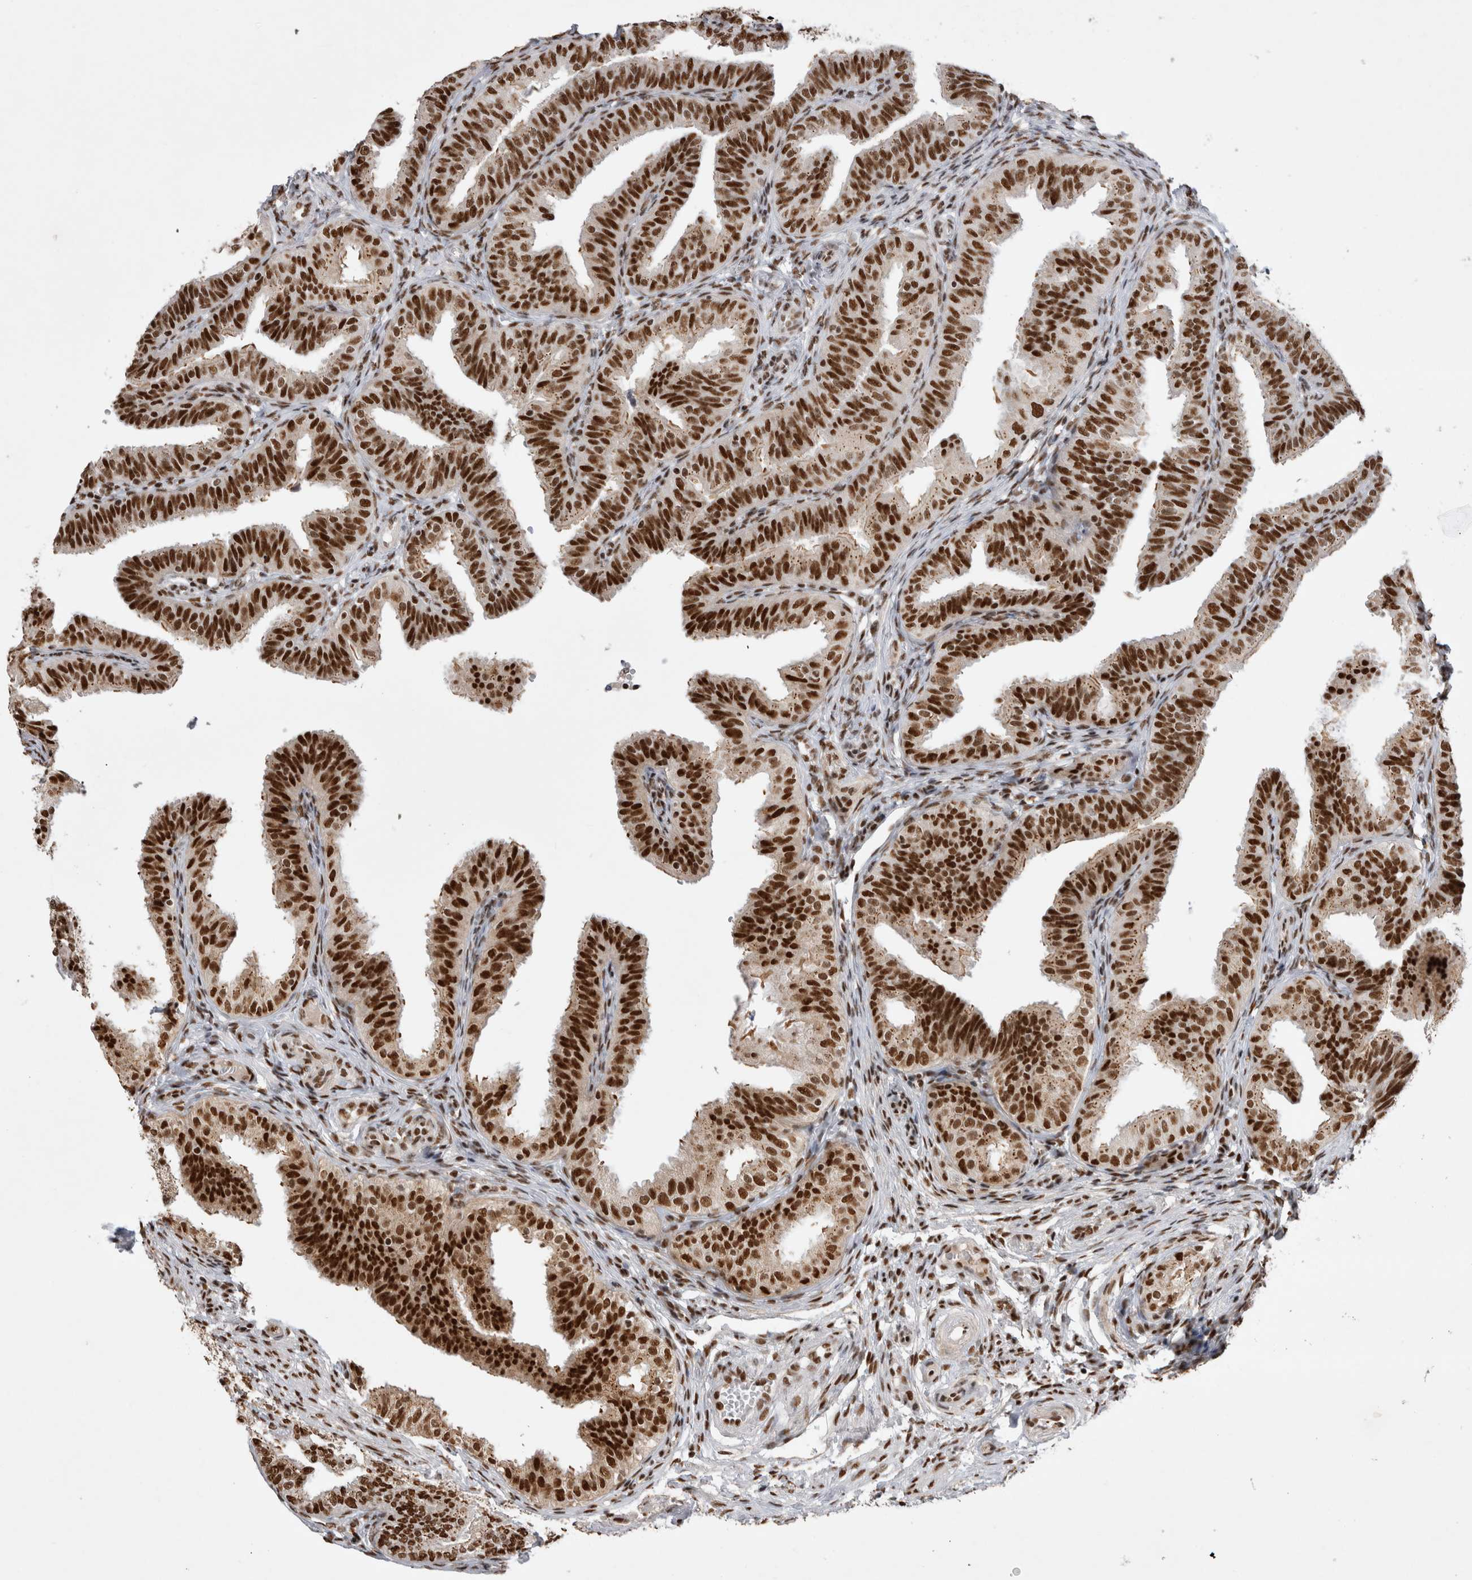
{"staining": {"intensity": "strong", "quantity": ">75%", "location": "nuclear"}, "tissue": "fallopian tube", "cell_type": "Glandular cells", "image_type": "normal", "snomed": [{"axis": "morphology", "description": "Normal tissue, NOS"}, {"axis": "topography", "description": "Fallopian tube"}], "caption": "About >75% of glandular cells in unremarkable fallopian tube show strong nuclear protein expression as visualized by brown immunohistochemical staining.", "gene": "EYA2", "patient": {"sex": "female", "age": 35}}